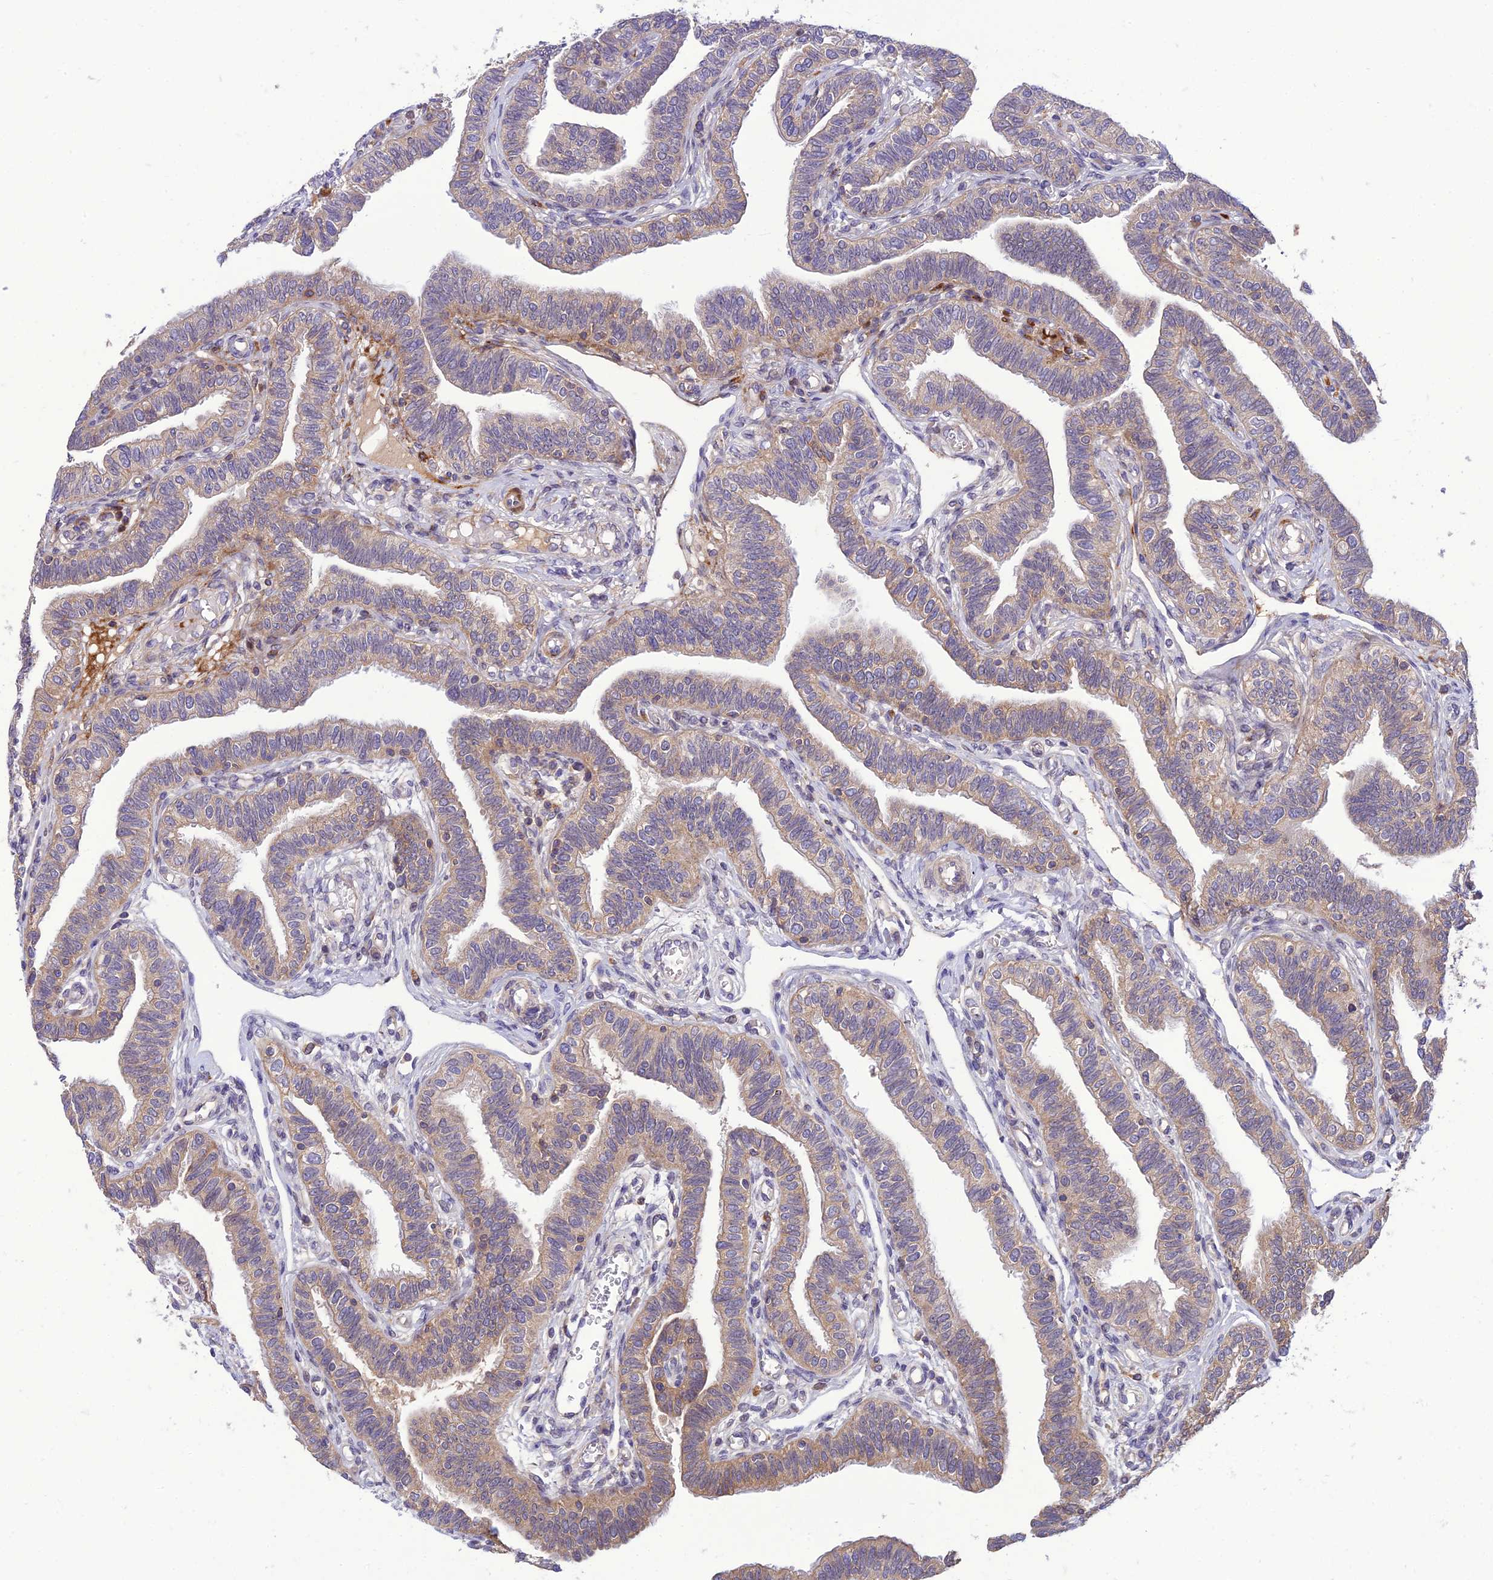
{"staining": {"intensity": "moderate", "quantity": ">75%", "location": "cytoplasmic/membranous"}, "tissue": "fallopian tube", "cell_type": "Glandular cells", "image_type": "normal", "snomed": [{"axis": "morphology", "description": "Normal tissue, NOS"}, {"axis": "topography", "description": "Fallopian tube"}], "caption": "Unremarkable fallopian tube displays moderate cytoplasmic/membranous expression in approximately >75% of glandular cells The staining was performed using DAB, with brown indicating positive protein expression. Nuclei are stained blue with hematoxylin..", "gene": "IRAK3", "patient": {"sex": "female", "age": 39}}